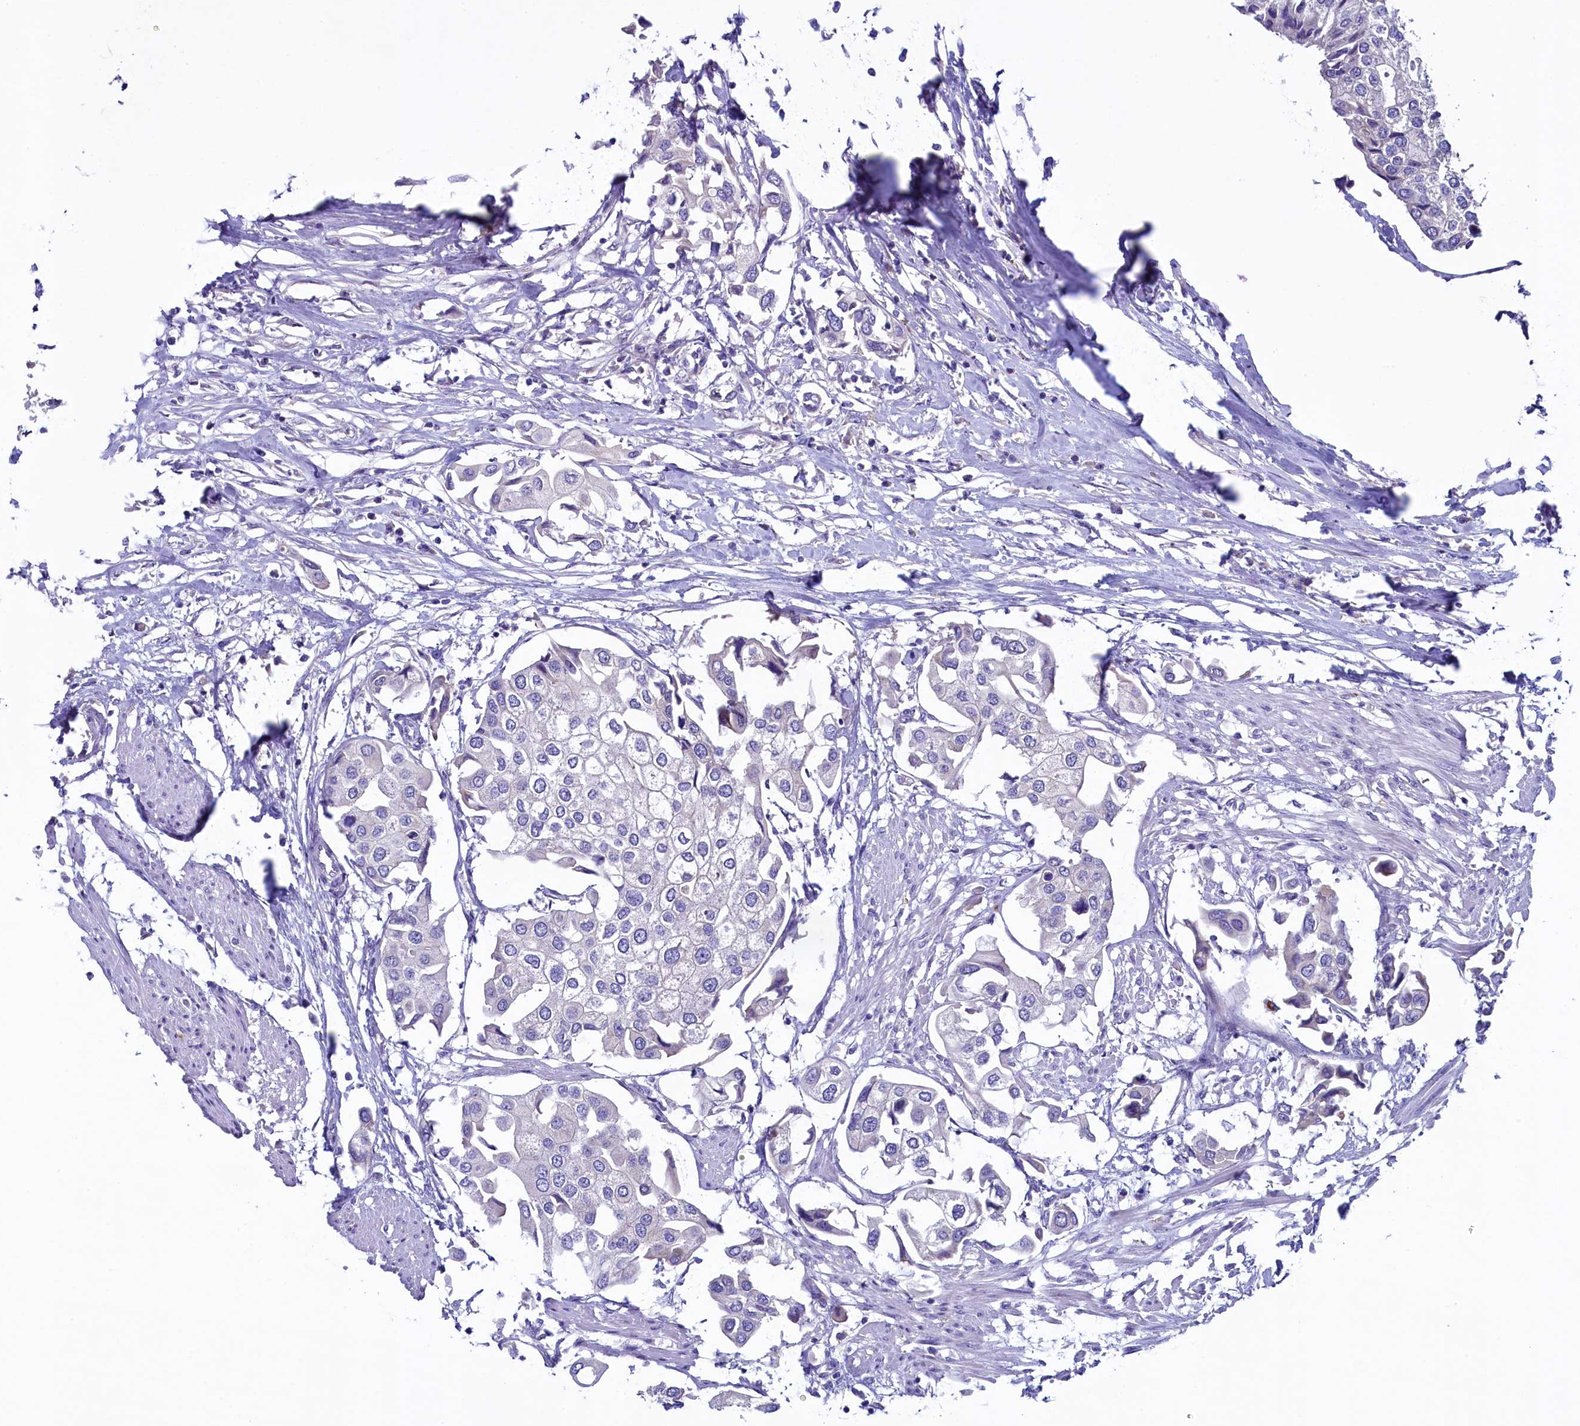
{"staining": {"intensity": "negative", "quantity": "none", "location": "none"}, "tissue": "urothelial cancer", "cell_type": "Tumor cells", "image_type": "cancer", "snomed": [{"axis": "morphology", "description": "Urothelial carcinoma, High grade"}, {"axis": "topography", "description": "Urinary bladder"}], "caption": "This is an immunohistochemistry (IHC) image of urothelial cancer. There is no staining in tumor cells.", "gene": "KRBOX5", "patient": {"sex": "male", "age": 64}}